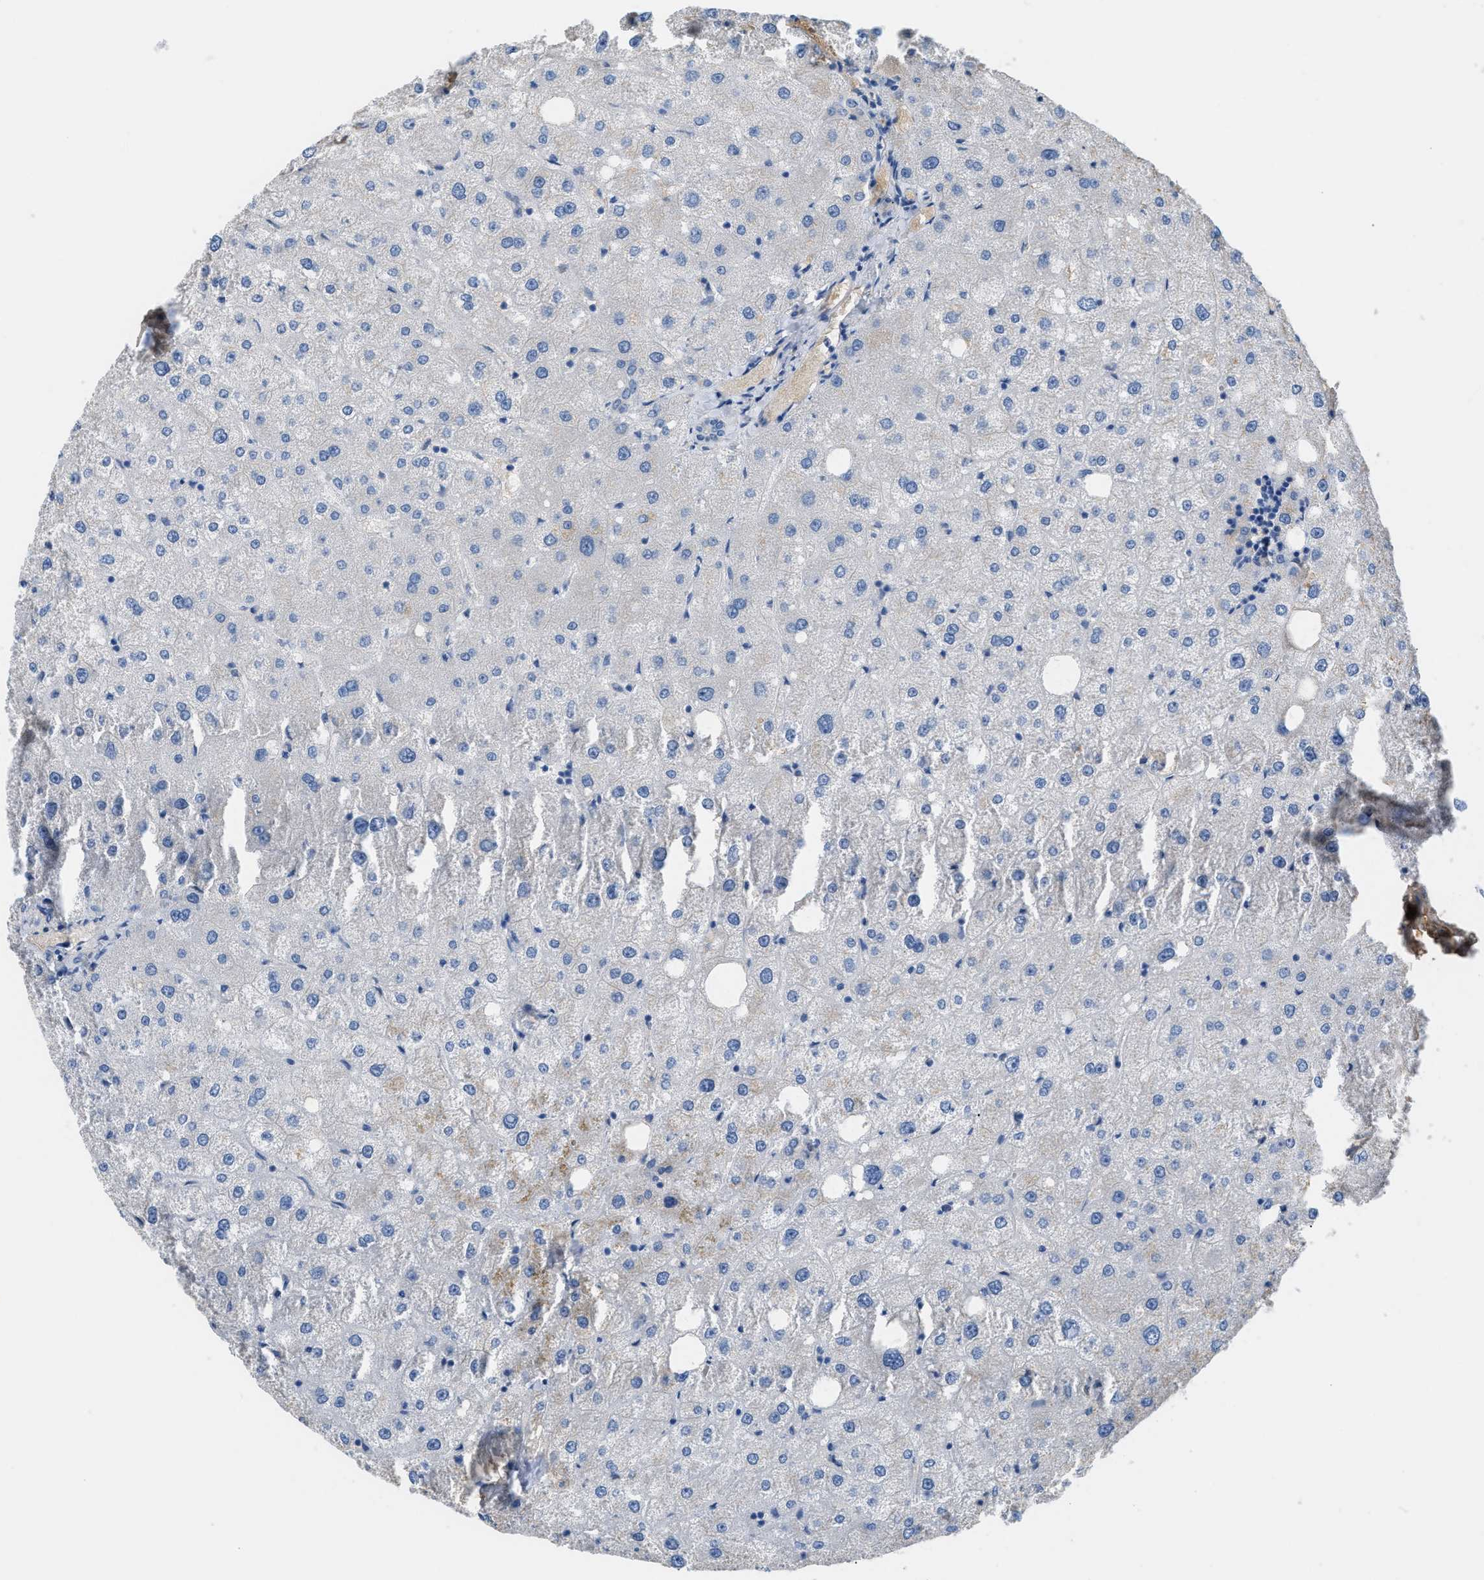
{"staining": {"intensity": "negative", "quantity": "none", "location": "none"}, "tissue": "liver", "cell_type": "Cholangiocytes", "image_type": "normal", "snomed": [{"axis": "morphology", "description": "Normal tissue, NOS"}, {"axis": "topography", "description": "Liver"}], "caption": "Immunohistochemical staining of unremarkable liver demonstrates no significant expression in cholangiocytes. (DAB (3,3'-diaminobenzidine) immunohistochemistry (IHC) visualized using brightfield microscopy, high magnification).", "gene": "CFI", "patient": {"sex": "male", "age": 73}}